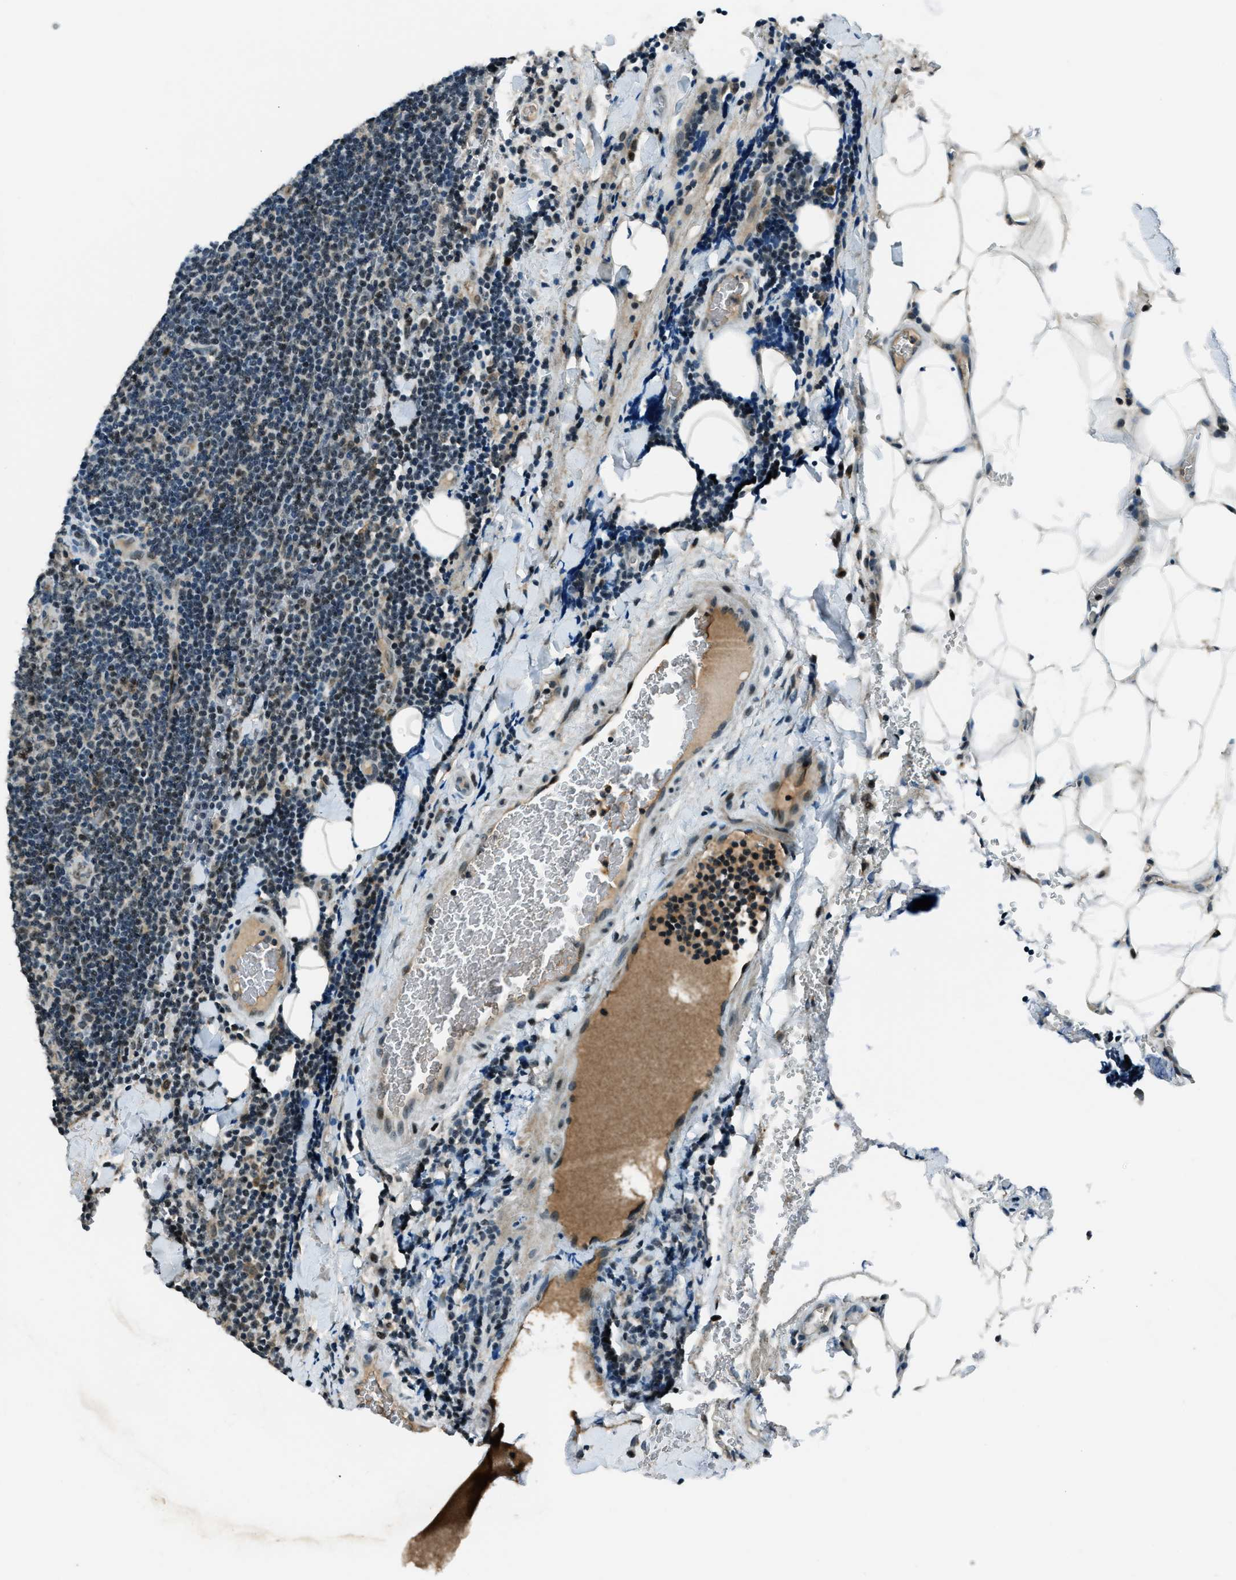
{"staining": {"intensity": "weak", "quantity": "<25%", "location": "nuclear"}, "tissue": "lymphoma", "cell_type": "Tumor cells", "image_type": "cancer", "snomed": [{"axis": "morphology", "description": "Malignant lymphoma, non-Hodgkin's type, Low grade"}, {"axis": "topography", "description": "Lymph node"}], "caption": "Immunohistochemistry (IHC) image of human low-grade malignant lymphoma, non-Hodgkin's type stained for a protein (brown), which displays no positivity in tumor cells. Brightfield microscopy of IHC stained with DAB (brown) and hematoxylin (blue), captured at high magnification.", "gene": "ACTL9", "patient": {"sex": "male", "age": 66}}